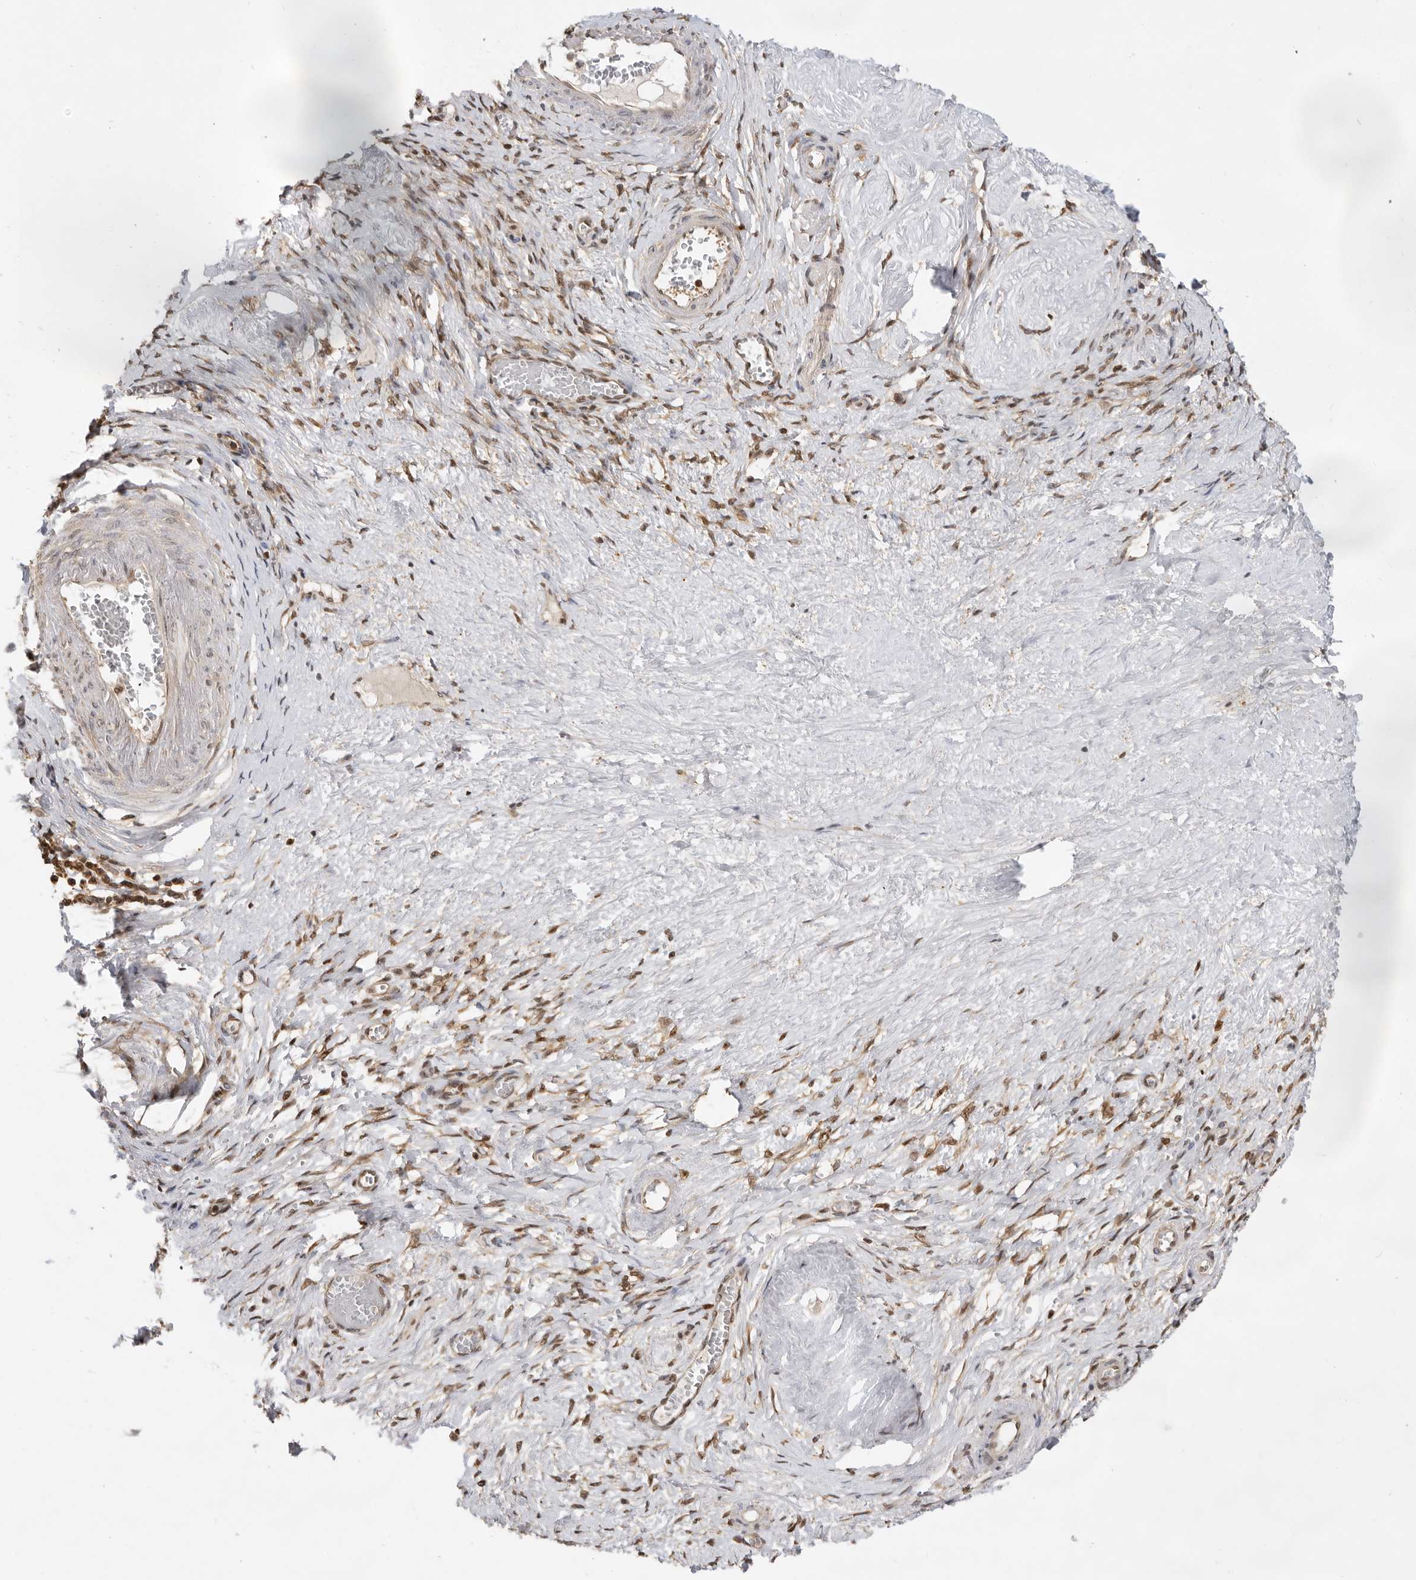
{"staining": {"intensity": "moderate", "quantity": ">75%", "location": "nuclear"}, "tissue": "adipose tissue", "cell_type": "Adipocytes", "image_type": "normal", "snomed": [{"axis": "morphology", "description": "Normal tissue, NOS"}, {"axis": "topography", "description": "Vascular tissue"}, {"axis": "topography", "description": "Fallopian tube"}, {"axis": "topography", "description": "Ovary"}], "caption": "Moderate nuclear expression is seen in about >75% of adipocytes in normal adipose tissue. Immunohistochemistry (ihc) stains the protein in brown and the nuclei are stained blue.", "gene": "ADPRS", "patient": {"sex": "female", "age": 67}}